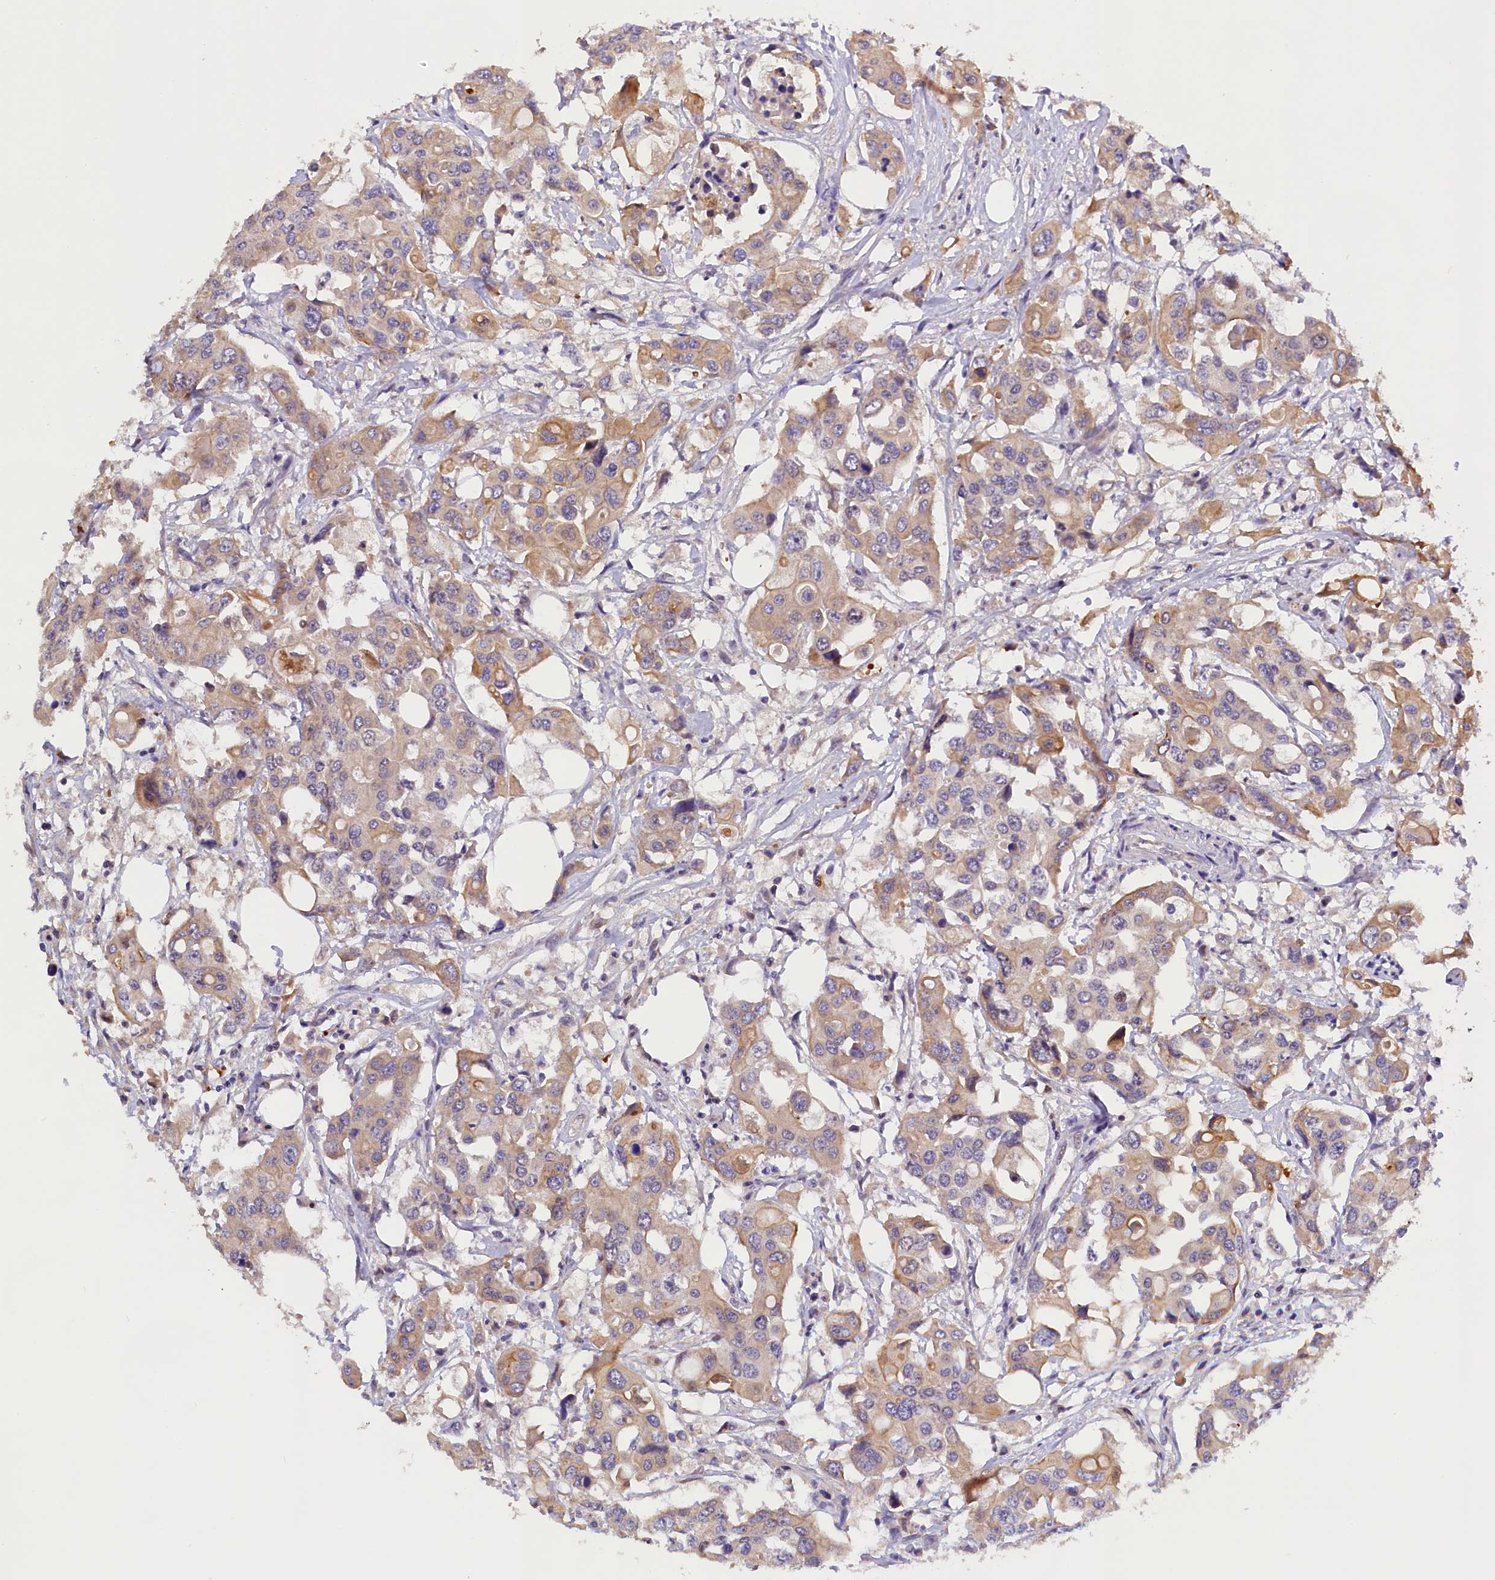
{"staining": {"intensity": "weak", "quantity": "25%-75%", "location": "cytoplasmic/membranous"}, "tissue": "colorectal cancer", "cell_type": "Tumor cells", "image_type": "cancer", "snomed": [{"axis": "morphology", "description": "Adenocarcinoma, NOS"}, {"axis": "topography", "description": "Colon"}], "caption": "The immunohistochemical stain labels weak cytoplasmic/membranous expression in tumor cells of colorectal cancer tissue.", "gene": "PHAF1", "patient": {"sex": "male", "age": 77}}